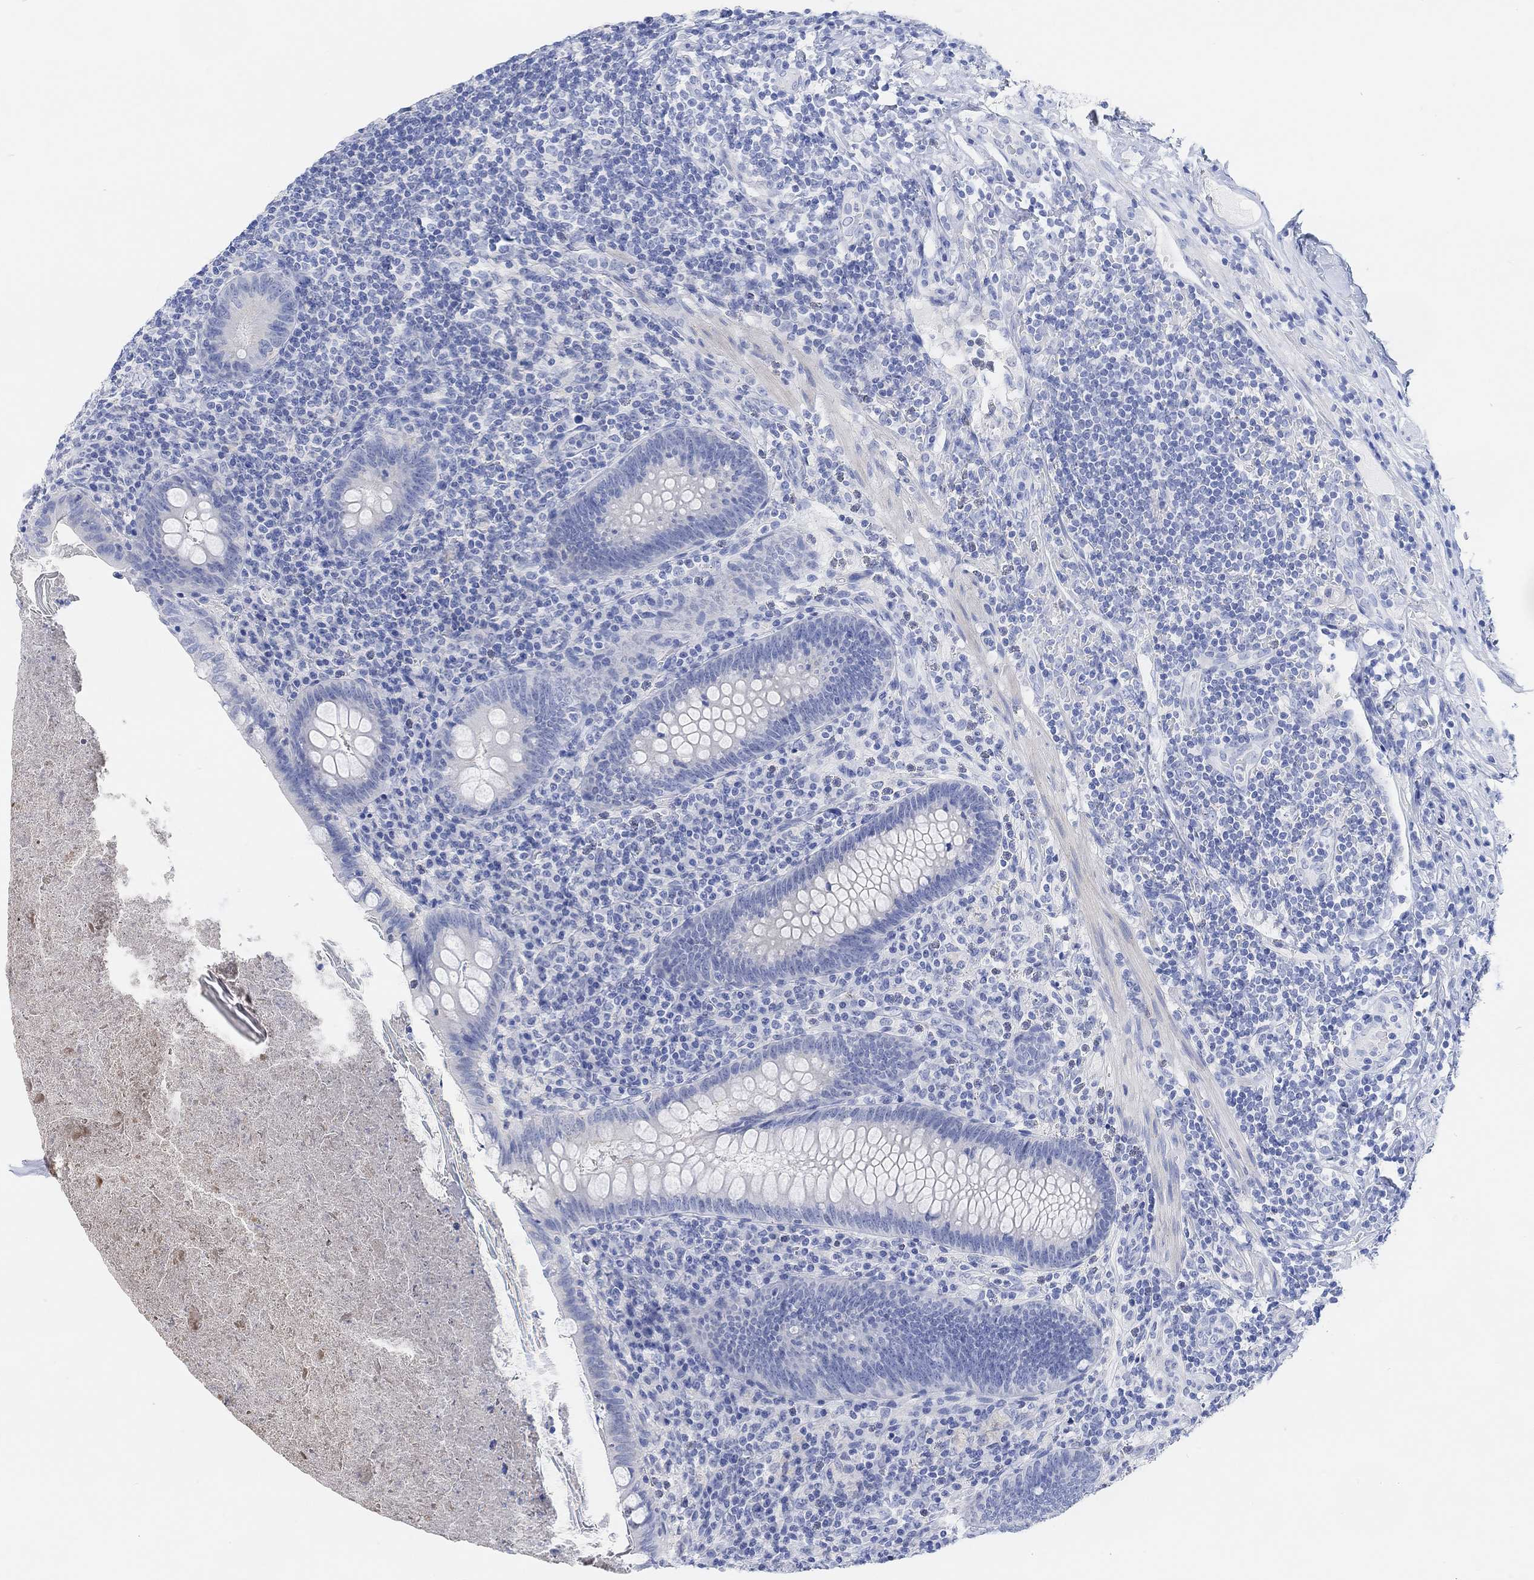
{"staining": {"intensity": "negative", "quantity": "none", "location": "none"}, "tissue": "appendix", "cell_type": "Glandular cells", "image_type": "normal", "snomed": [{"axis": "morphology", "description": "Normal tissue, NOS"}, {"axis": "topography", "description": "Appendix"}], "caption": "Appendix stained for a protein using immunohistochemistry reveals no expression glandular cells.", "gene": "ENO4", "patient": {"sex": "male", "age": 47}}